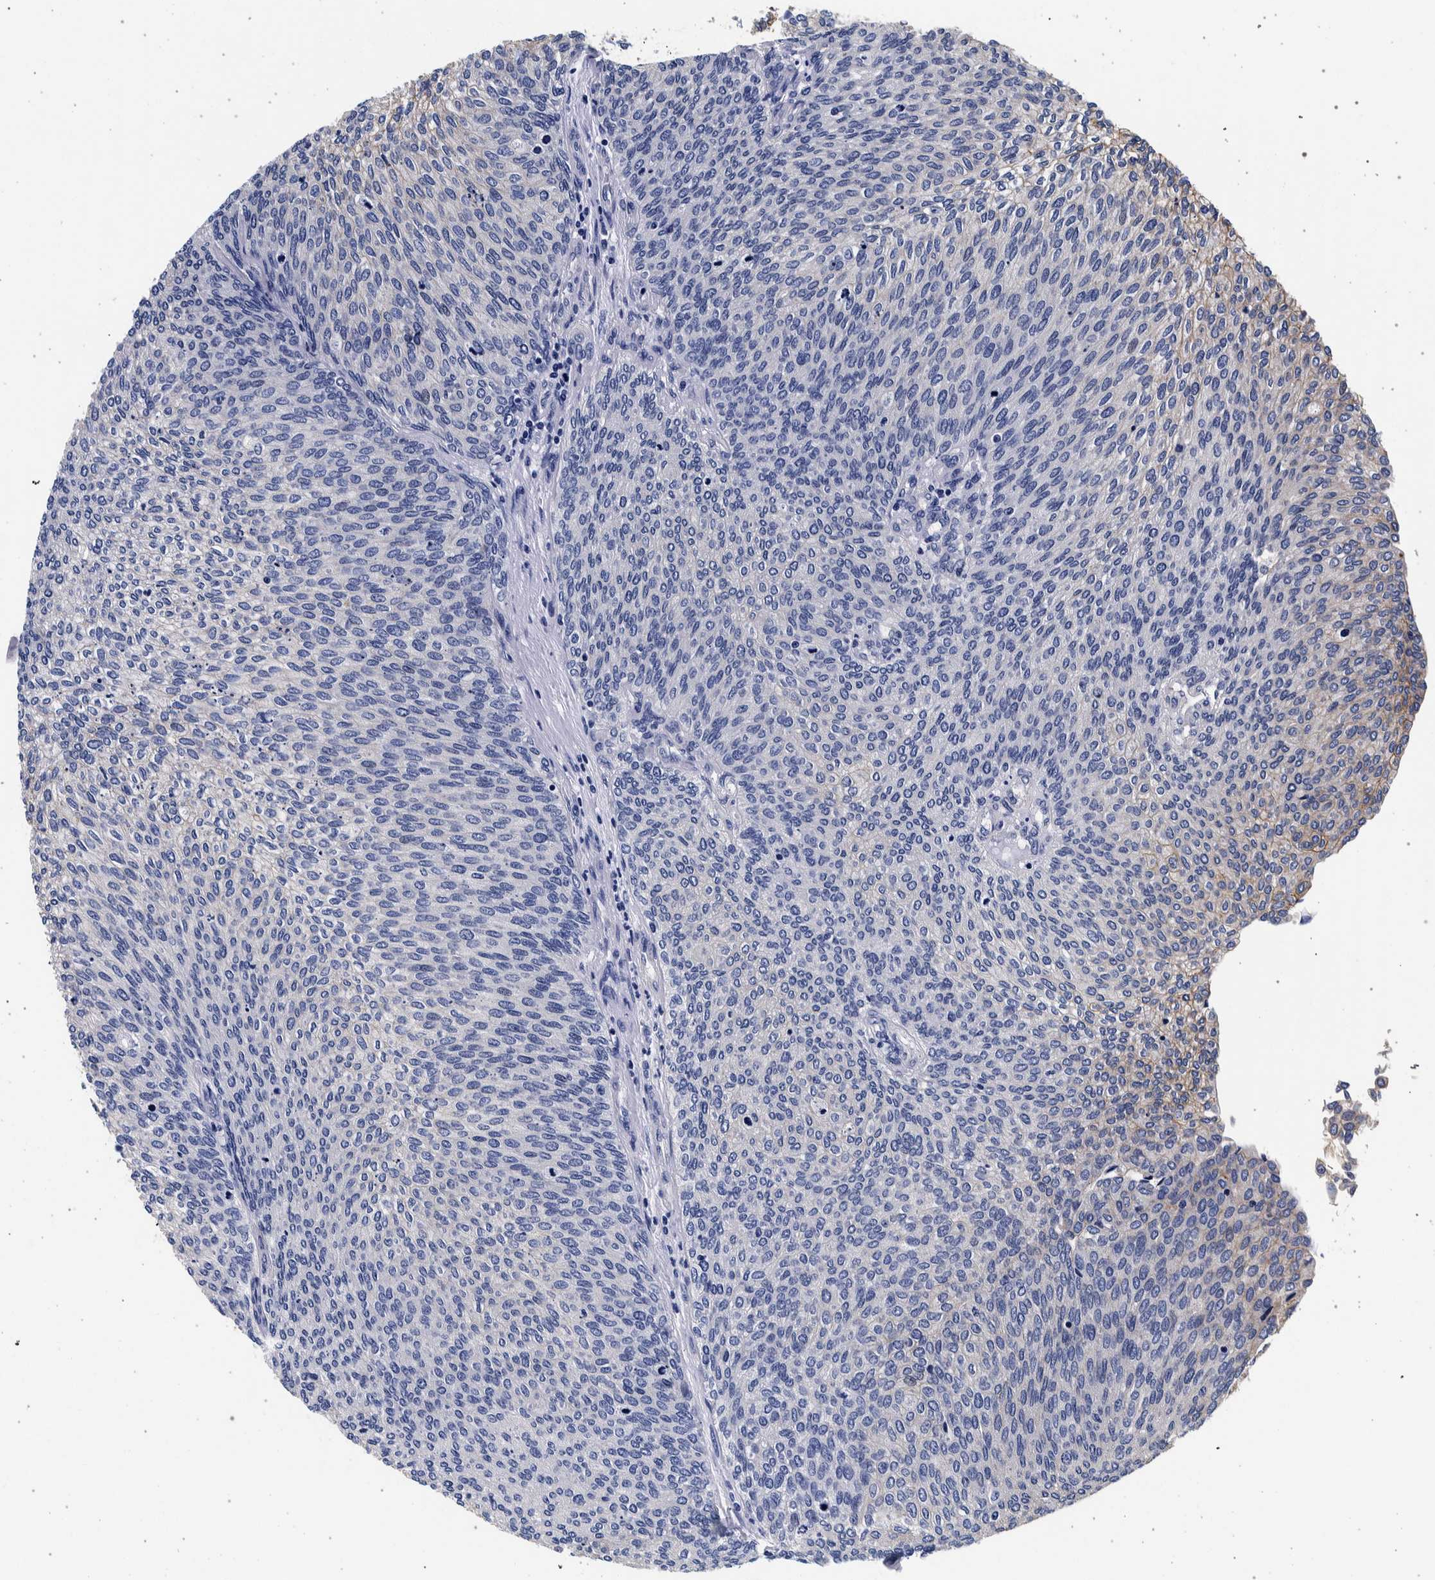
{"staining": {"intensity": "moderate", "quantity": "<25%", "location": "cytoplasmic/membranous"}, "tissue": "urothelial cancer", "cell_type": "Tumor cells", "image_type": "cancer", "snomed": [{"axis": "morphology", "description": "Urothelial carcinoma, Low grade"}, {"axis": "topography", "description": "Urinary bladder"}], "caption": "Low-grade urothelial carcinoma stained for a protein reveals moderate cytoplasmic/membranous positivity in tumor cells.", "gene": "NIBAN2", "patient": {"sex": "female", "age": 79}}